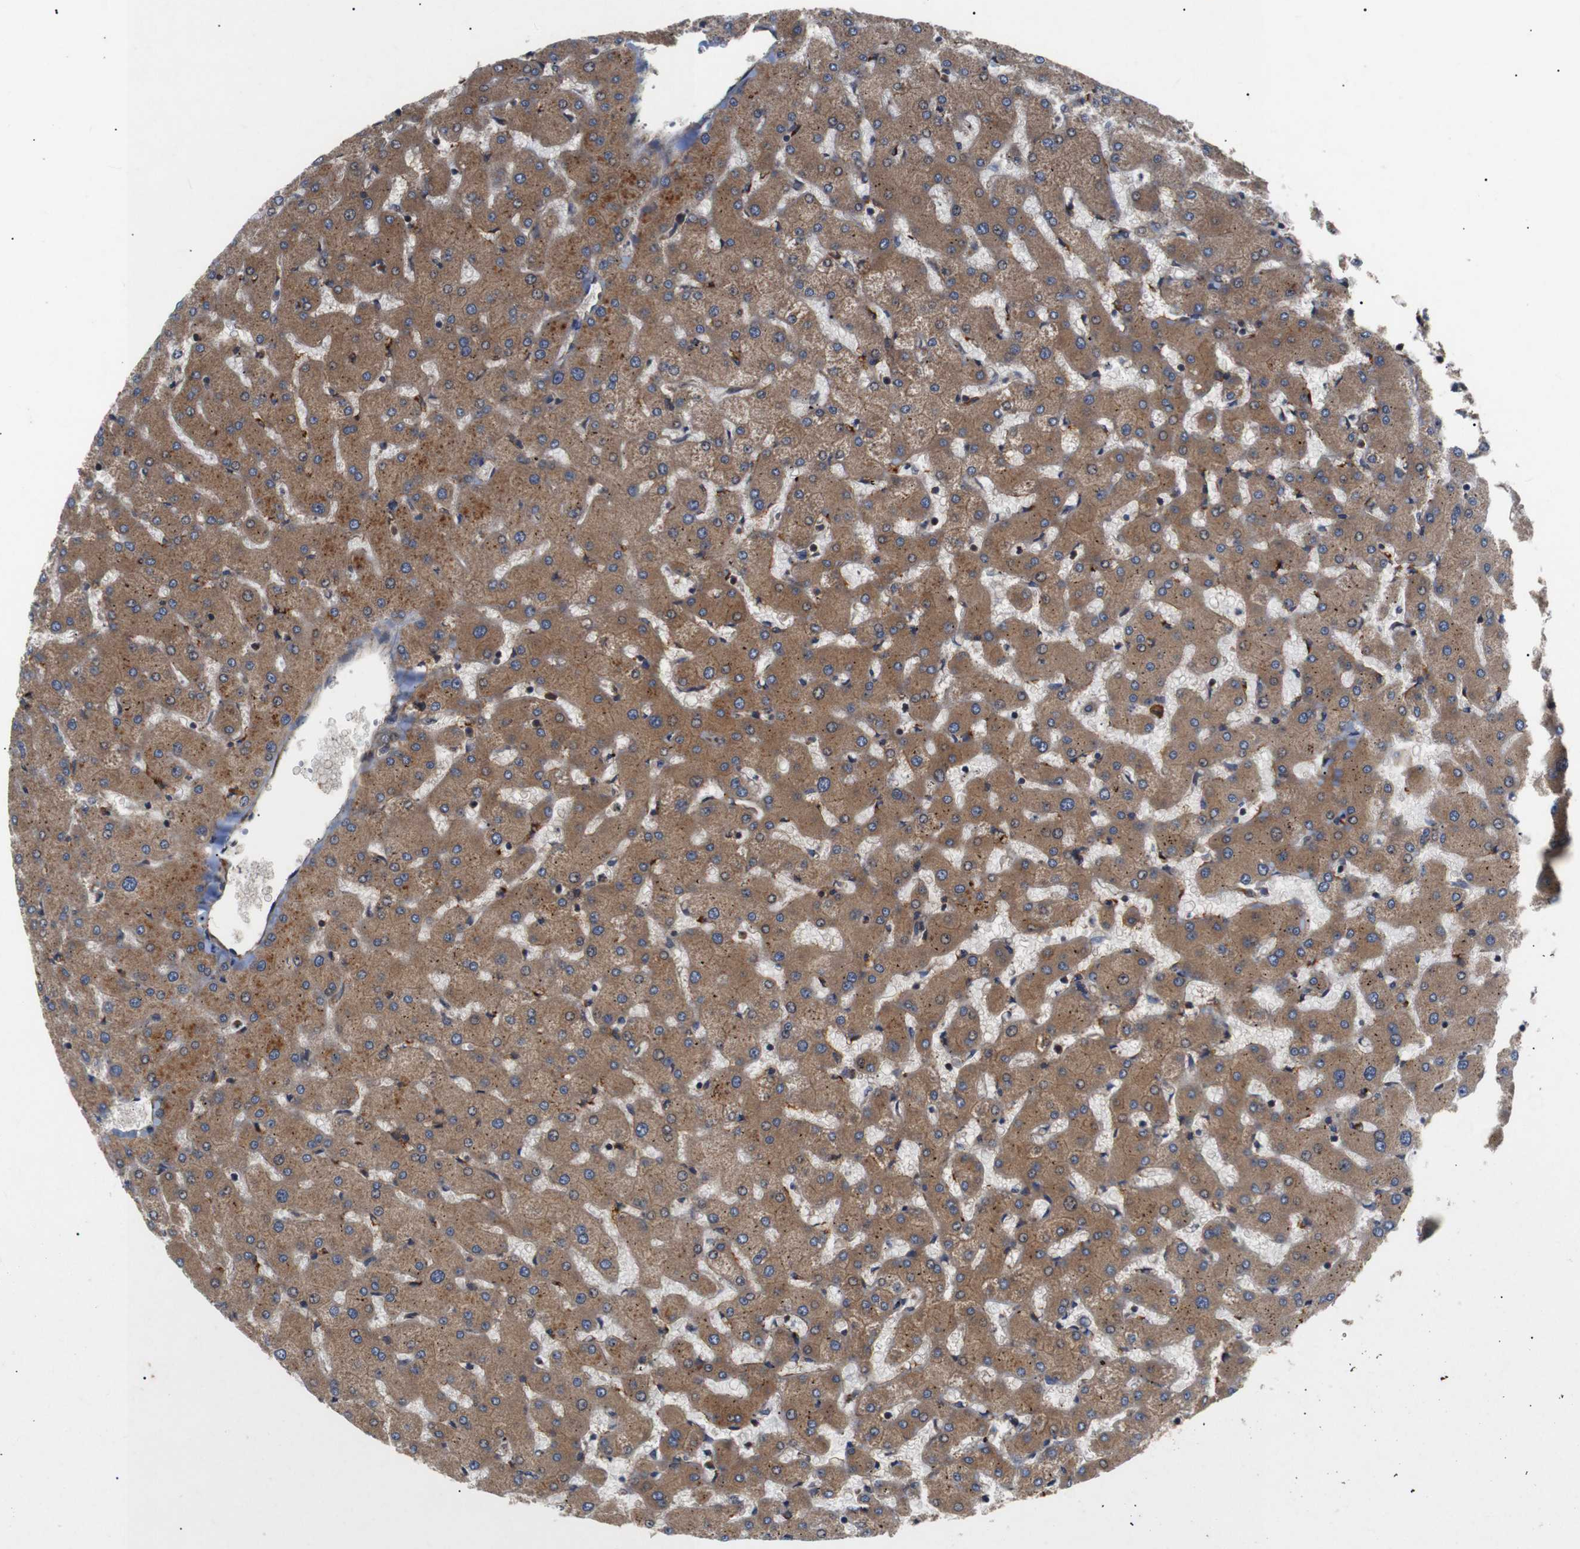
{"staining": {"intensity": "strong", "quantity": ">75%", "location": "cytoplasmic/membranous"}, "tissue": "liver", "cell_type": "Cholangiocytes", "image_type": "normal", "snomed": [{"axis": "morphology", "description": "Normal tissue, NOS"}, {"axis": "topography", "description": "Liver"}], "caption": "Protein expression analysis of unremarkable human liver reveals strong cytoplasmic/membranous staining in approximately >75% of cholangiocytes.", "gene": "PAWR", "patient": {"sex": "female", "age": 63}}